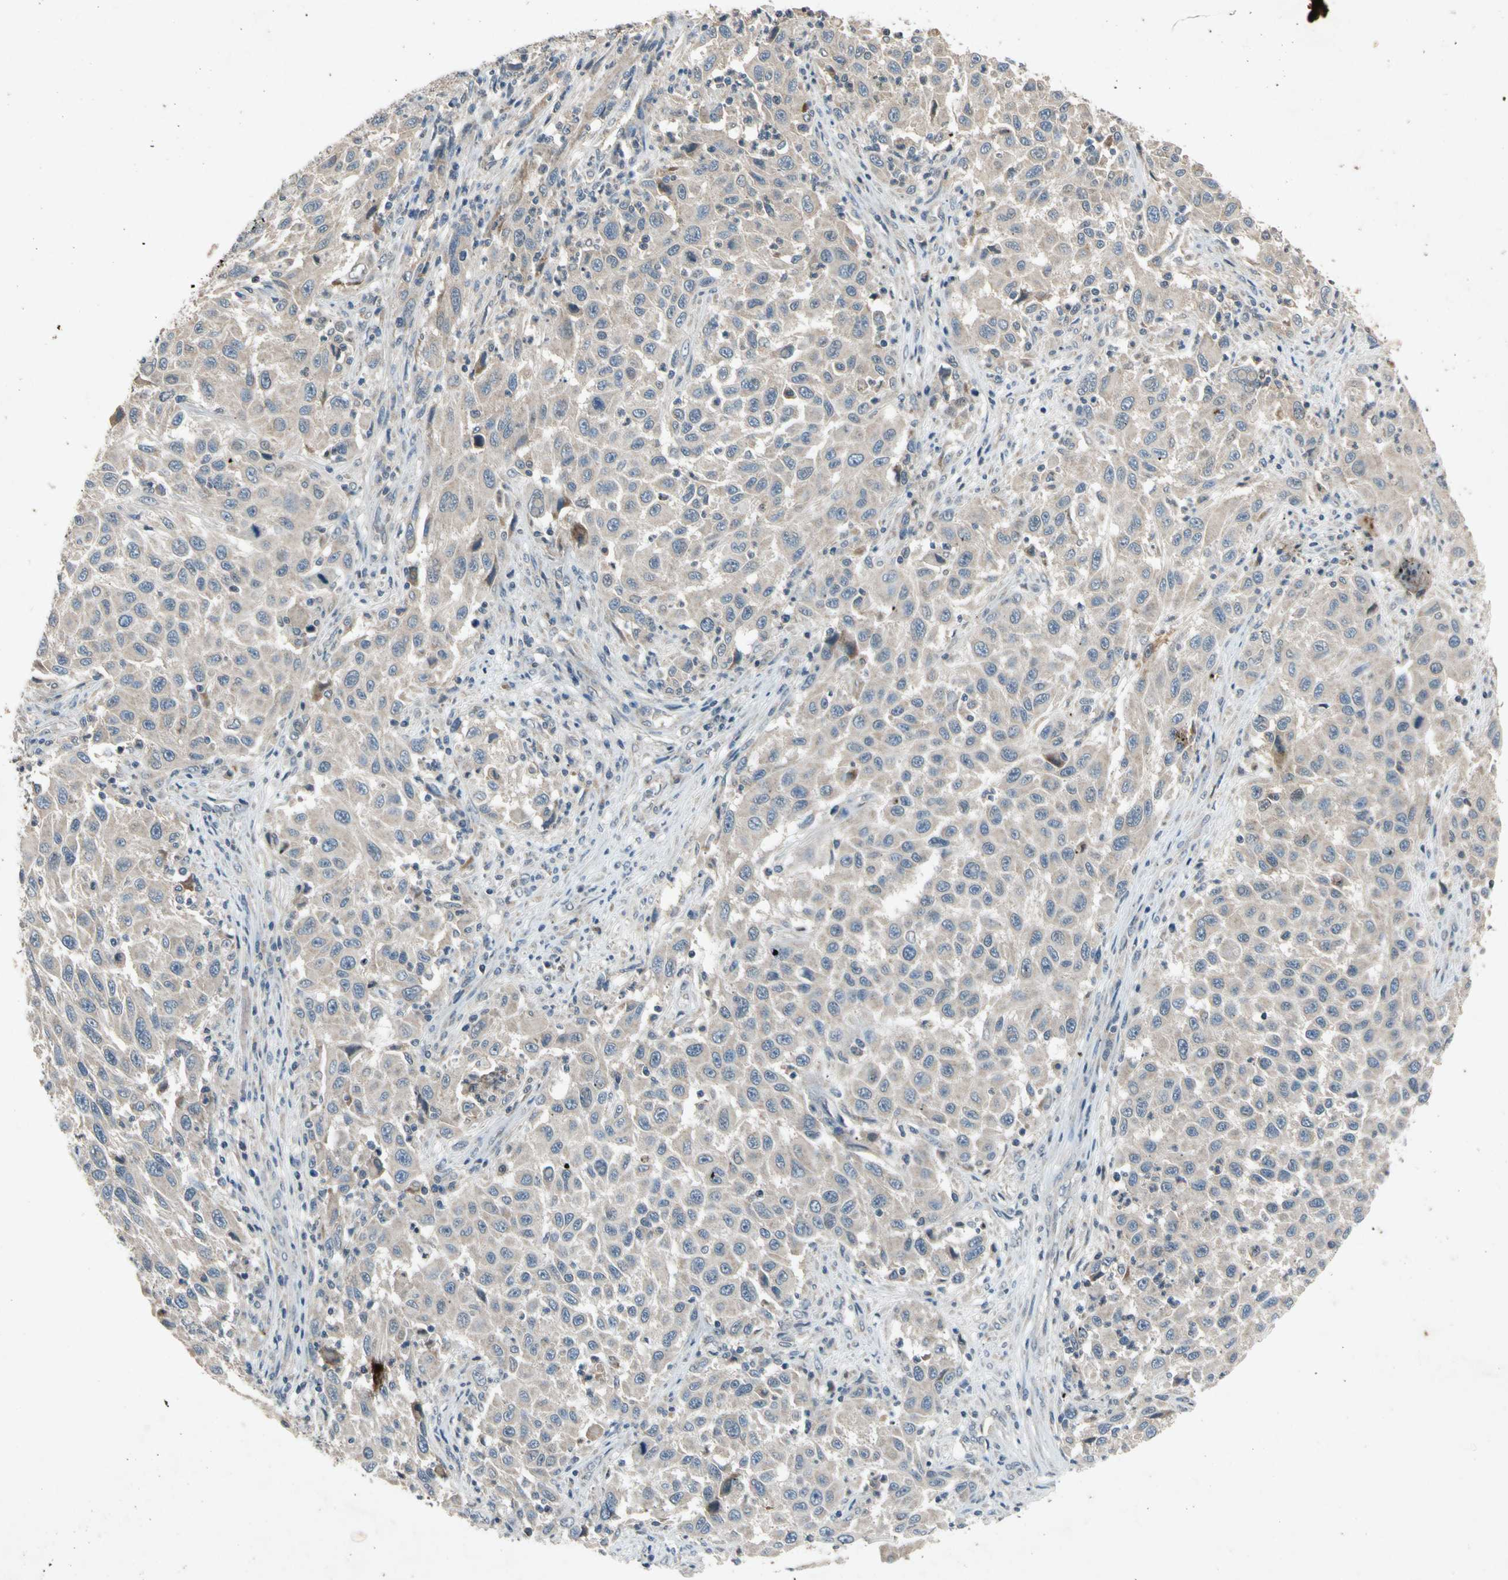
{"staining": {"intensity": "weak", "quantity": "25%-75%", "location": "cytoplasmic/membranous"}, "tissue": "melanoma", "cell_type": "Tumor cells", "image_type": "cancer", "snomed": [{"axis": "morphology", "description": "Malignant melanoma, Metastatic site"}, {"axis": "topography", "description": "Lymph node"}], "caption": "A brown stain shows weak cytoplasmic/membranous expression of a protein in human malignant melanoma (metastatic site) tumor cells.", "gene": "GPLD1", "patient": {"sex": "male", "age": 61}}